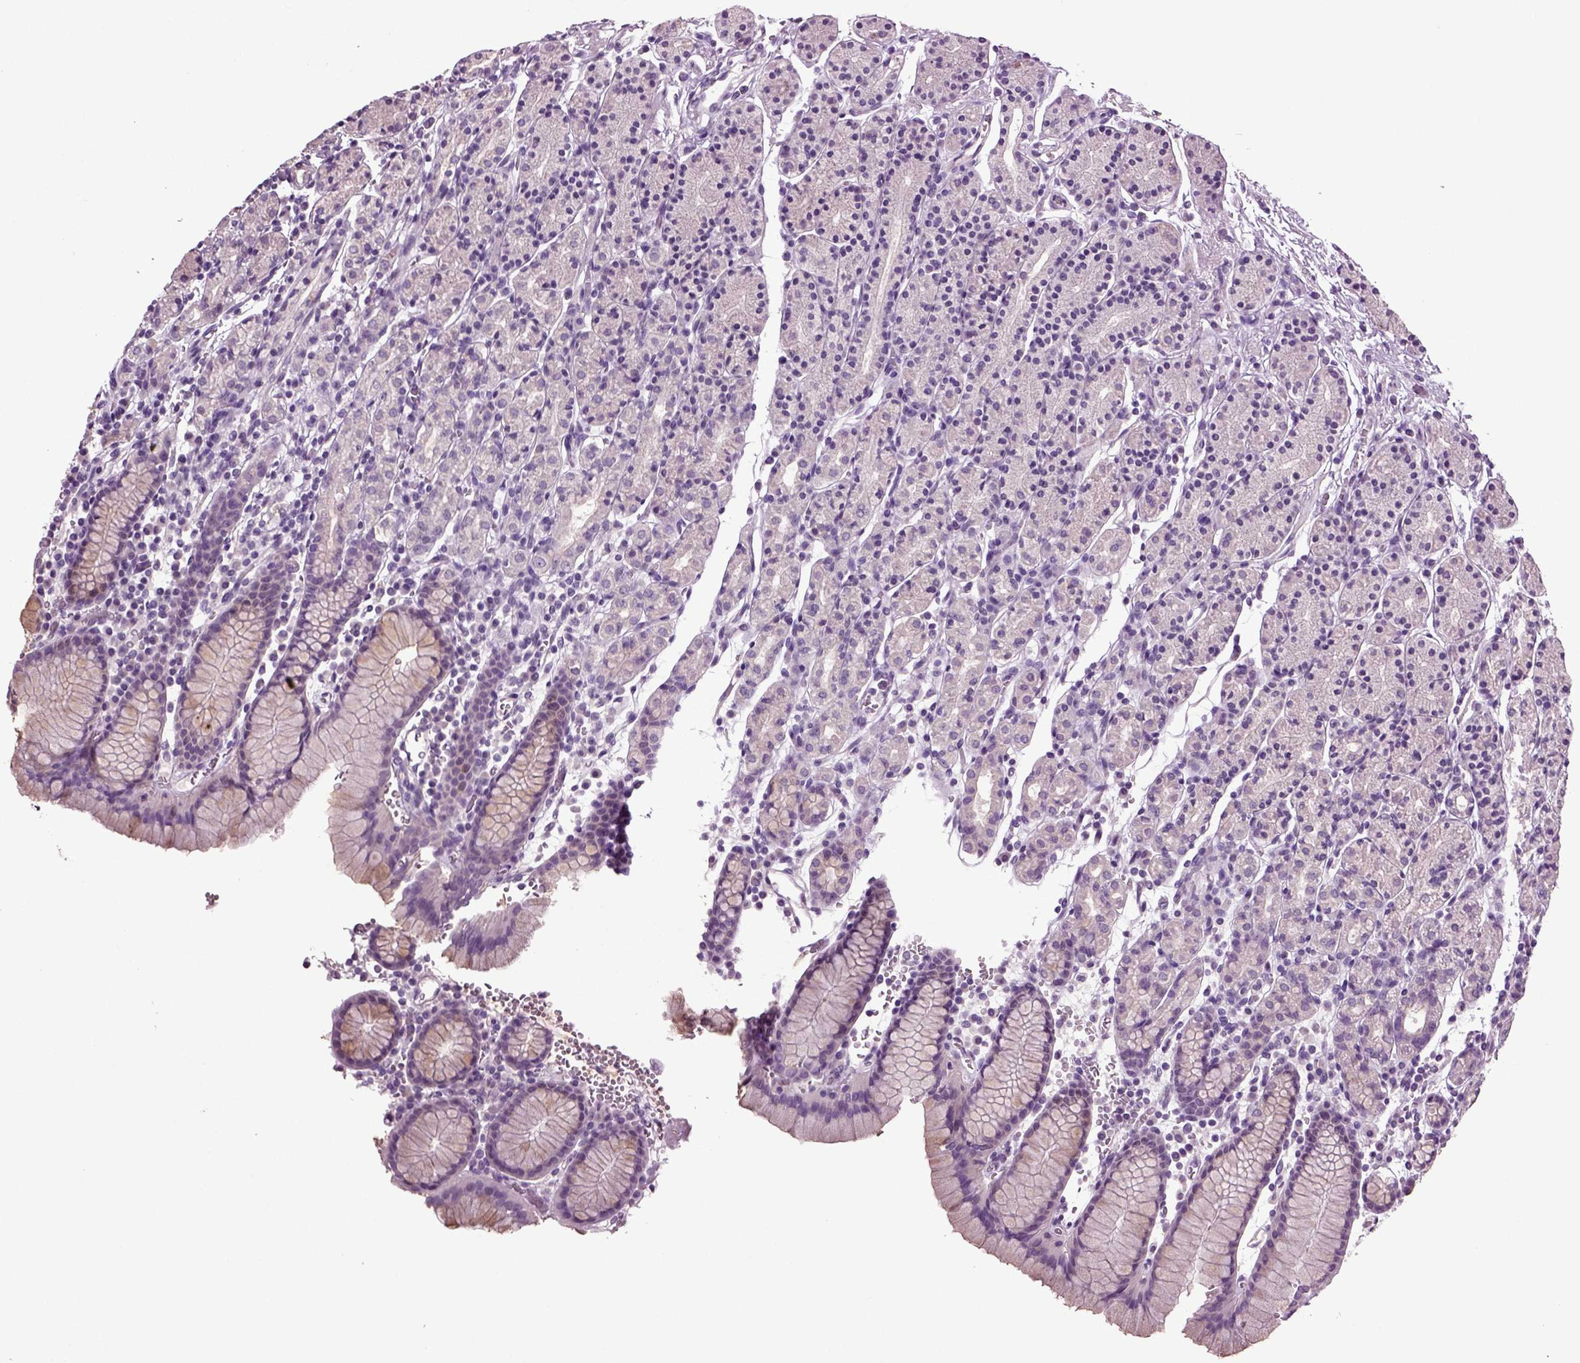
{"staining": {"intensity": "weak", "quantity": "<25%", "location": "cytoplasmic/membranous"}, "tissue": "stomach", "cell_type": "Glandular cells", "image_type": "normal", "snomed": [{"axis": "morphology", "description": "Normal tissue, NOS"}, {"axis": "topography", "description": "Stomach, upper"}, {"axis": "topography", "description": "Stomach"}], "caption": "A histopathology image of stomach stained for a protein demonstrates no brown staining in glandular cells. Nuclei are stained in blue.", "gene": "SLC17A6", "patient": {"sex": "male", "age": 62}}